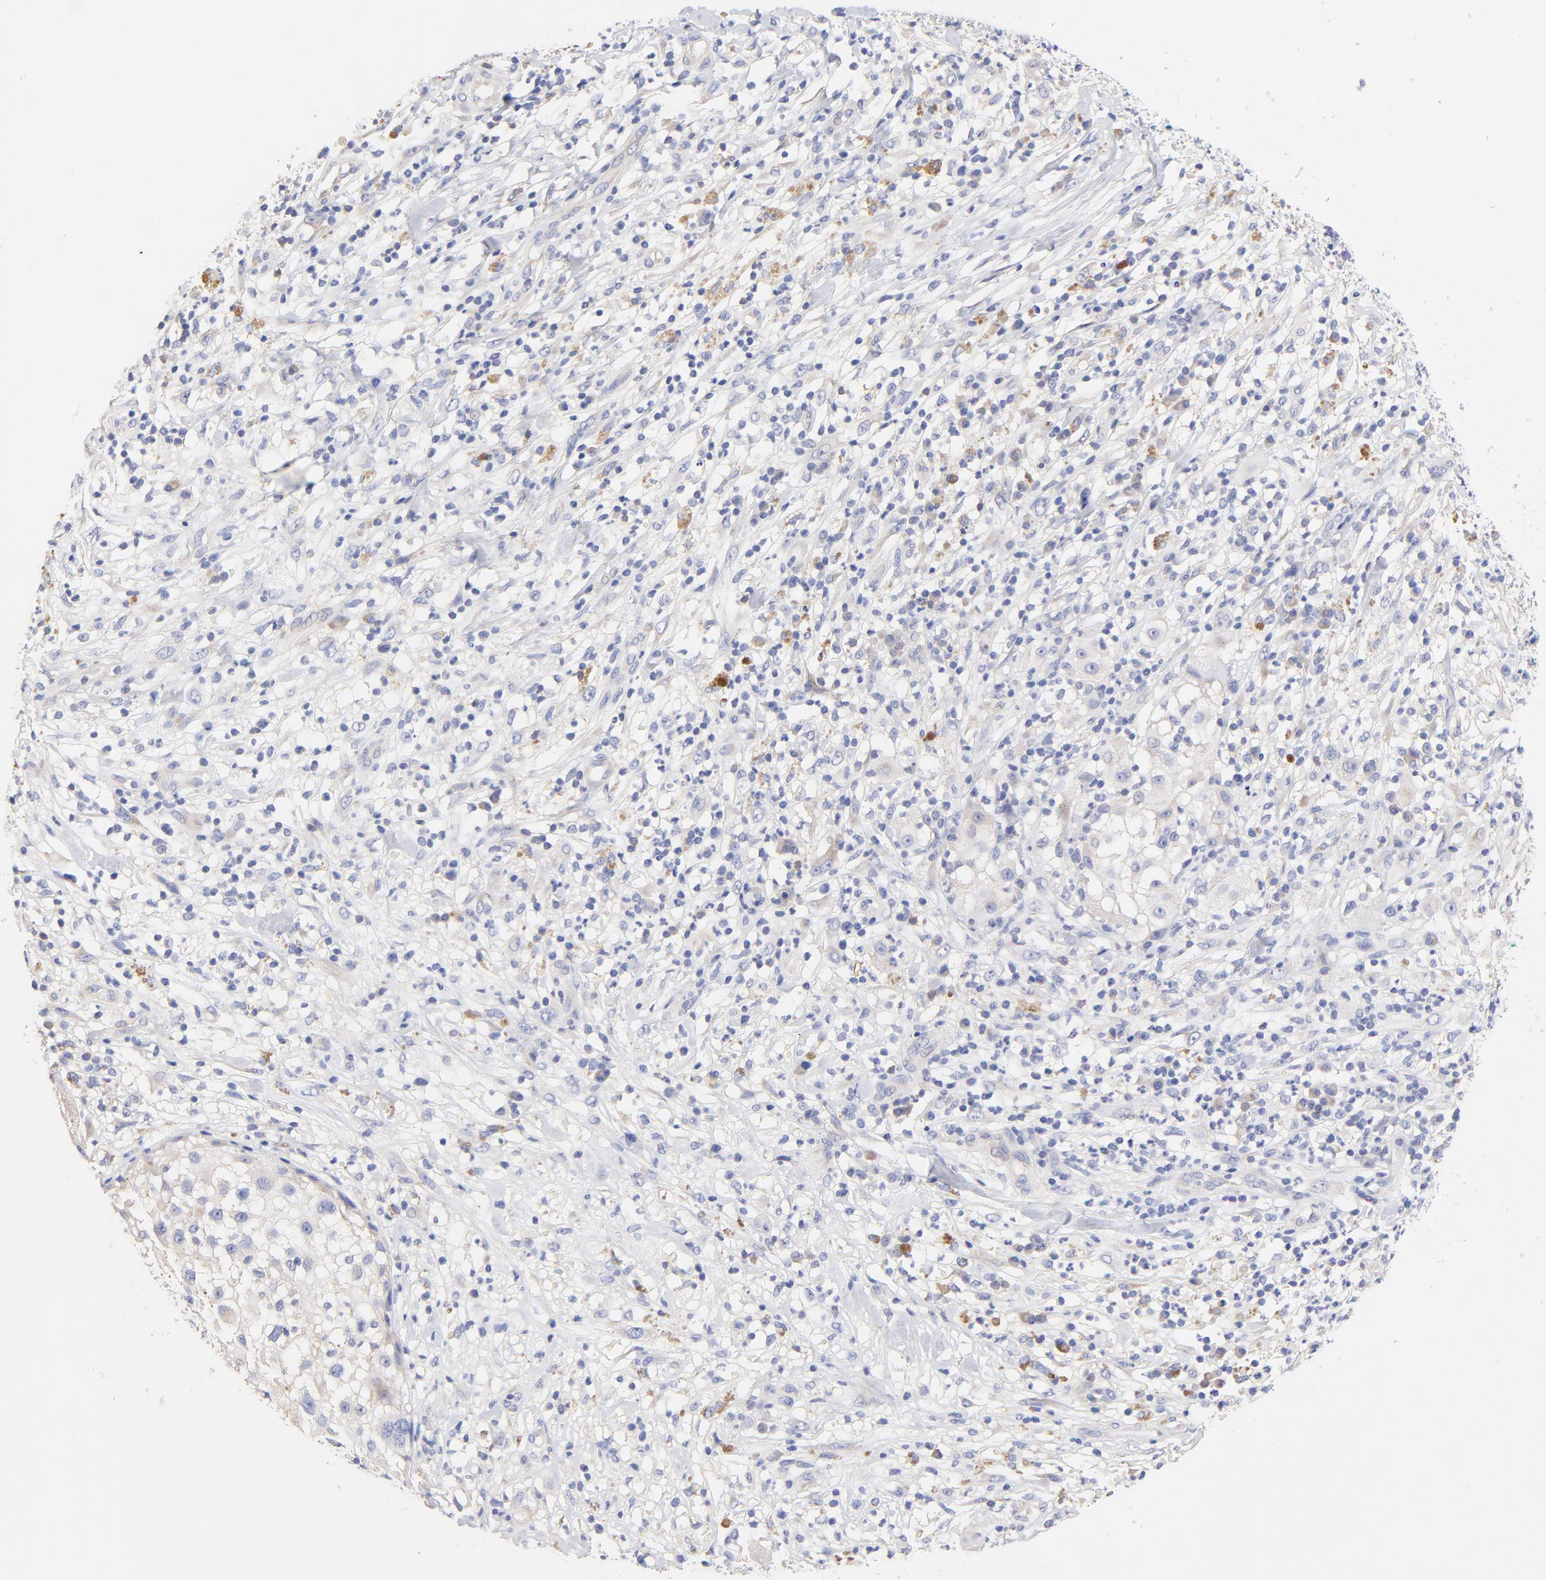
{"staining": {"intensity": "negative", "quantity": "none", "location": "none"}, "tissue": "melanoma", "cell_type": "Tumor cells", "image_type": "cancer", "snomed": [{"axis": "morphology", "description": "Necrosis, NOS"}, {"axis": "morphology", "description": "Malignant melanoma, NOS"}, {"axis": "topography", "description": "Skin"}], "caption": "An IHC histopathology image of melanoma is shown. There is no staining in tumor cells of melanoma. Brightfield microscopy of immunohistochemistry (IHC) stained with DAB (brown) and hematoxylin (blue), captured at high magnification.", "gene": "TNFRSF13C", "patient": {"sex": "female", "age": 87}}